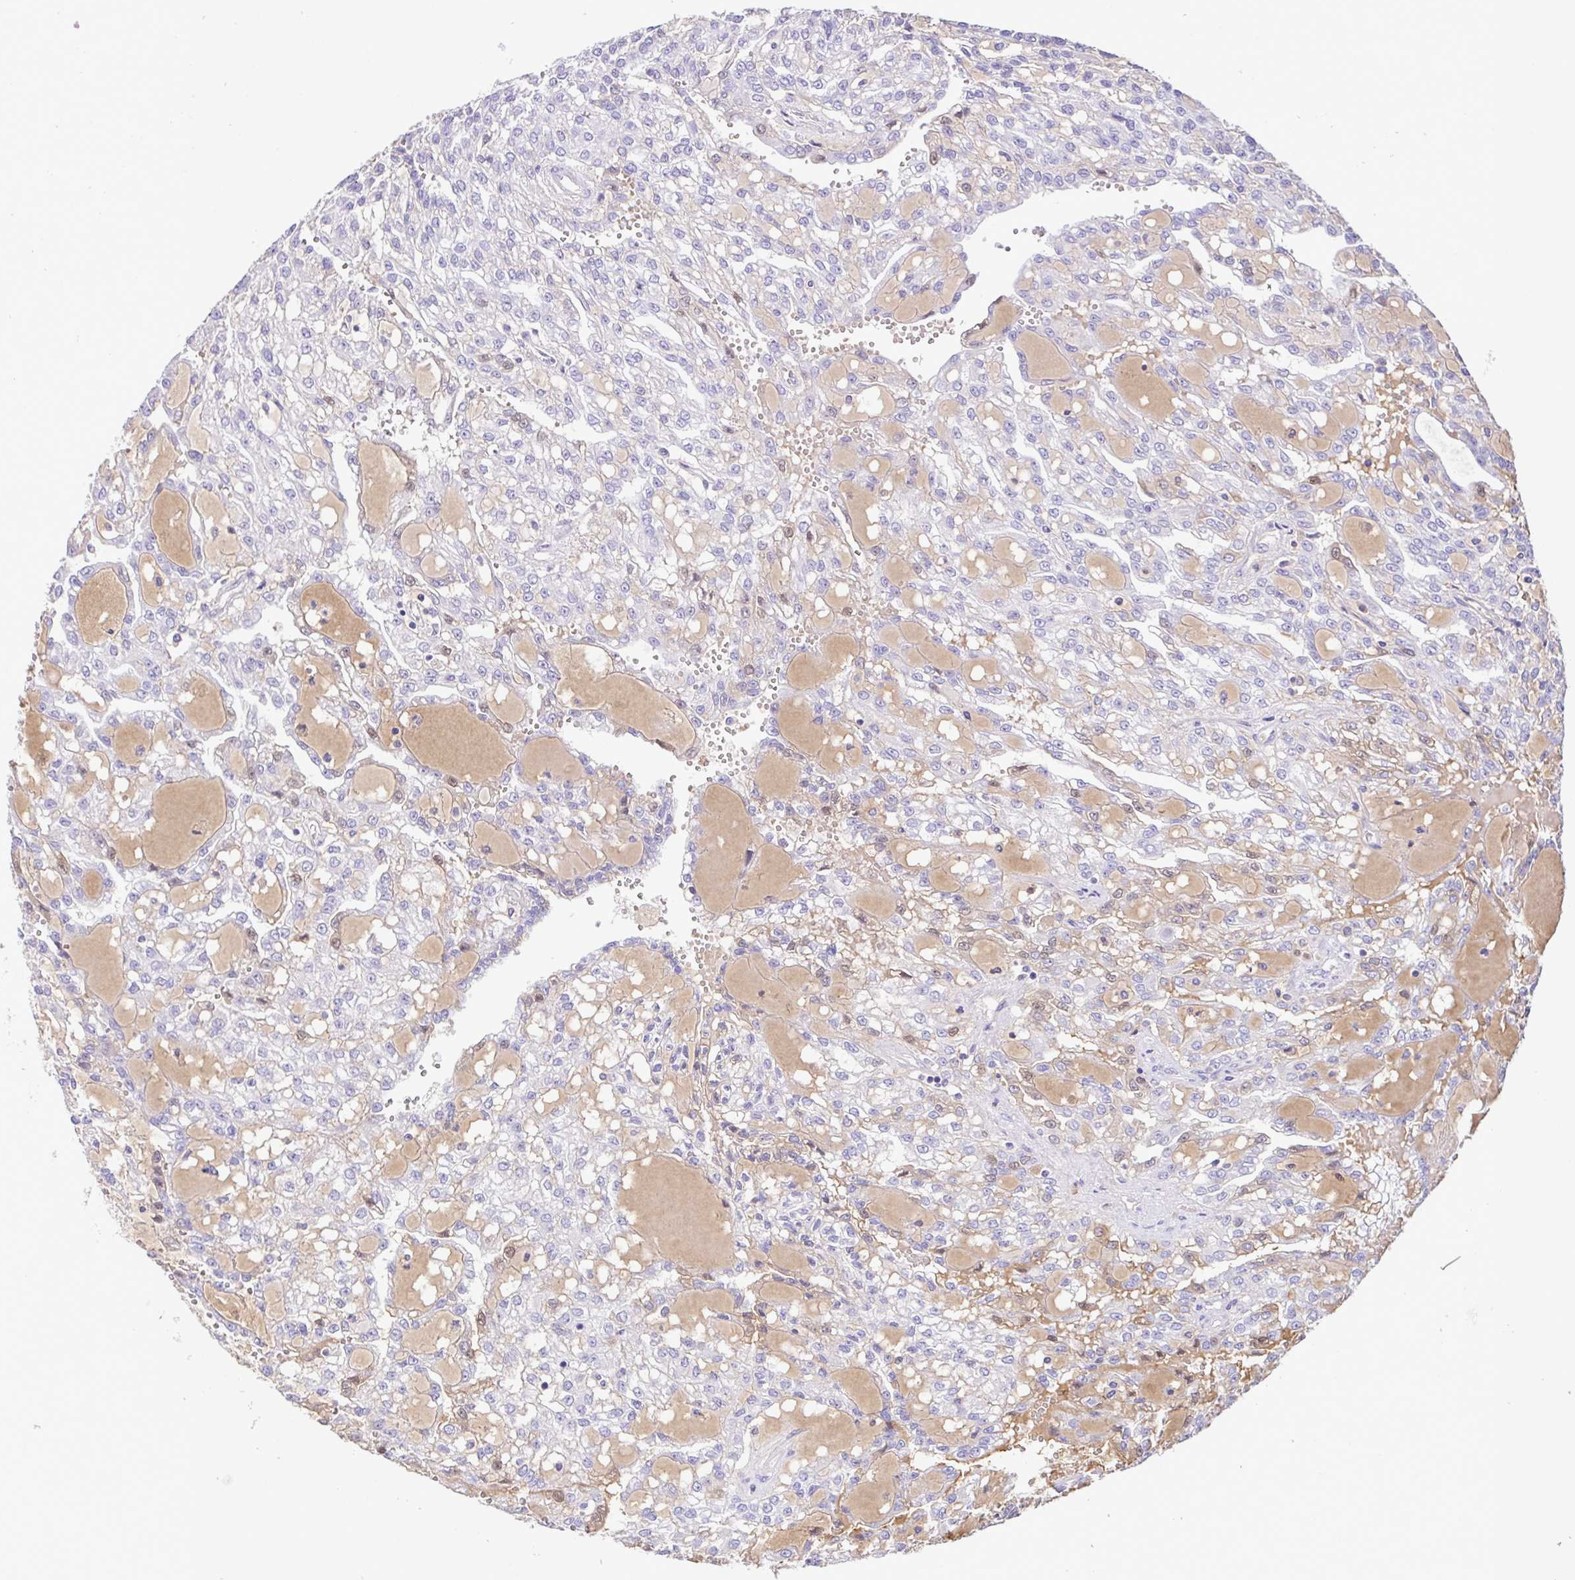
{"staining": {"intensity": "negative", "quantity": "none", "location": "none"}, "tissue": "renal cancer", "cell_type": "Tumor cells", "image_type": "cancer", "snomed": [{"axis": "morphology", "description": "Adenocarcinoma, NOS"}, {"axis": "topography", "description": "Kidney"}], "caption": "Tumor cells are negative for brown protein staining in adenocarcinoma (renal).", "gene": "IGFL1", "patient": {"sex": "male", "age": 63}}